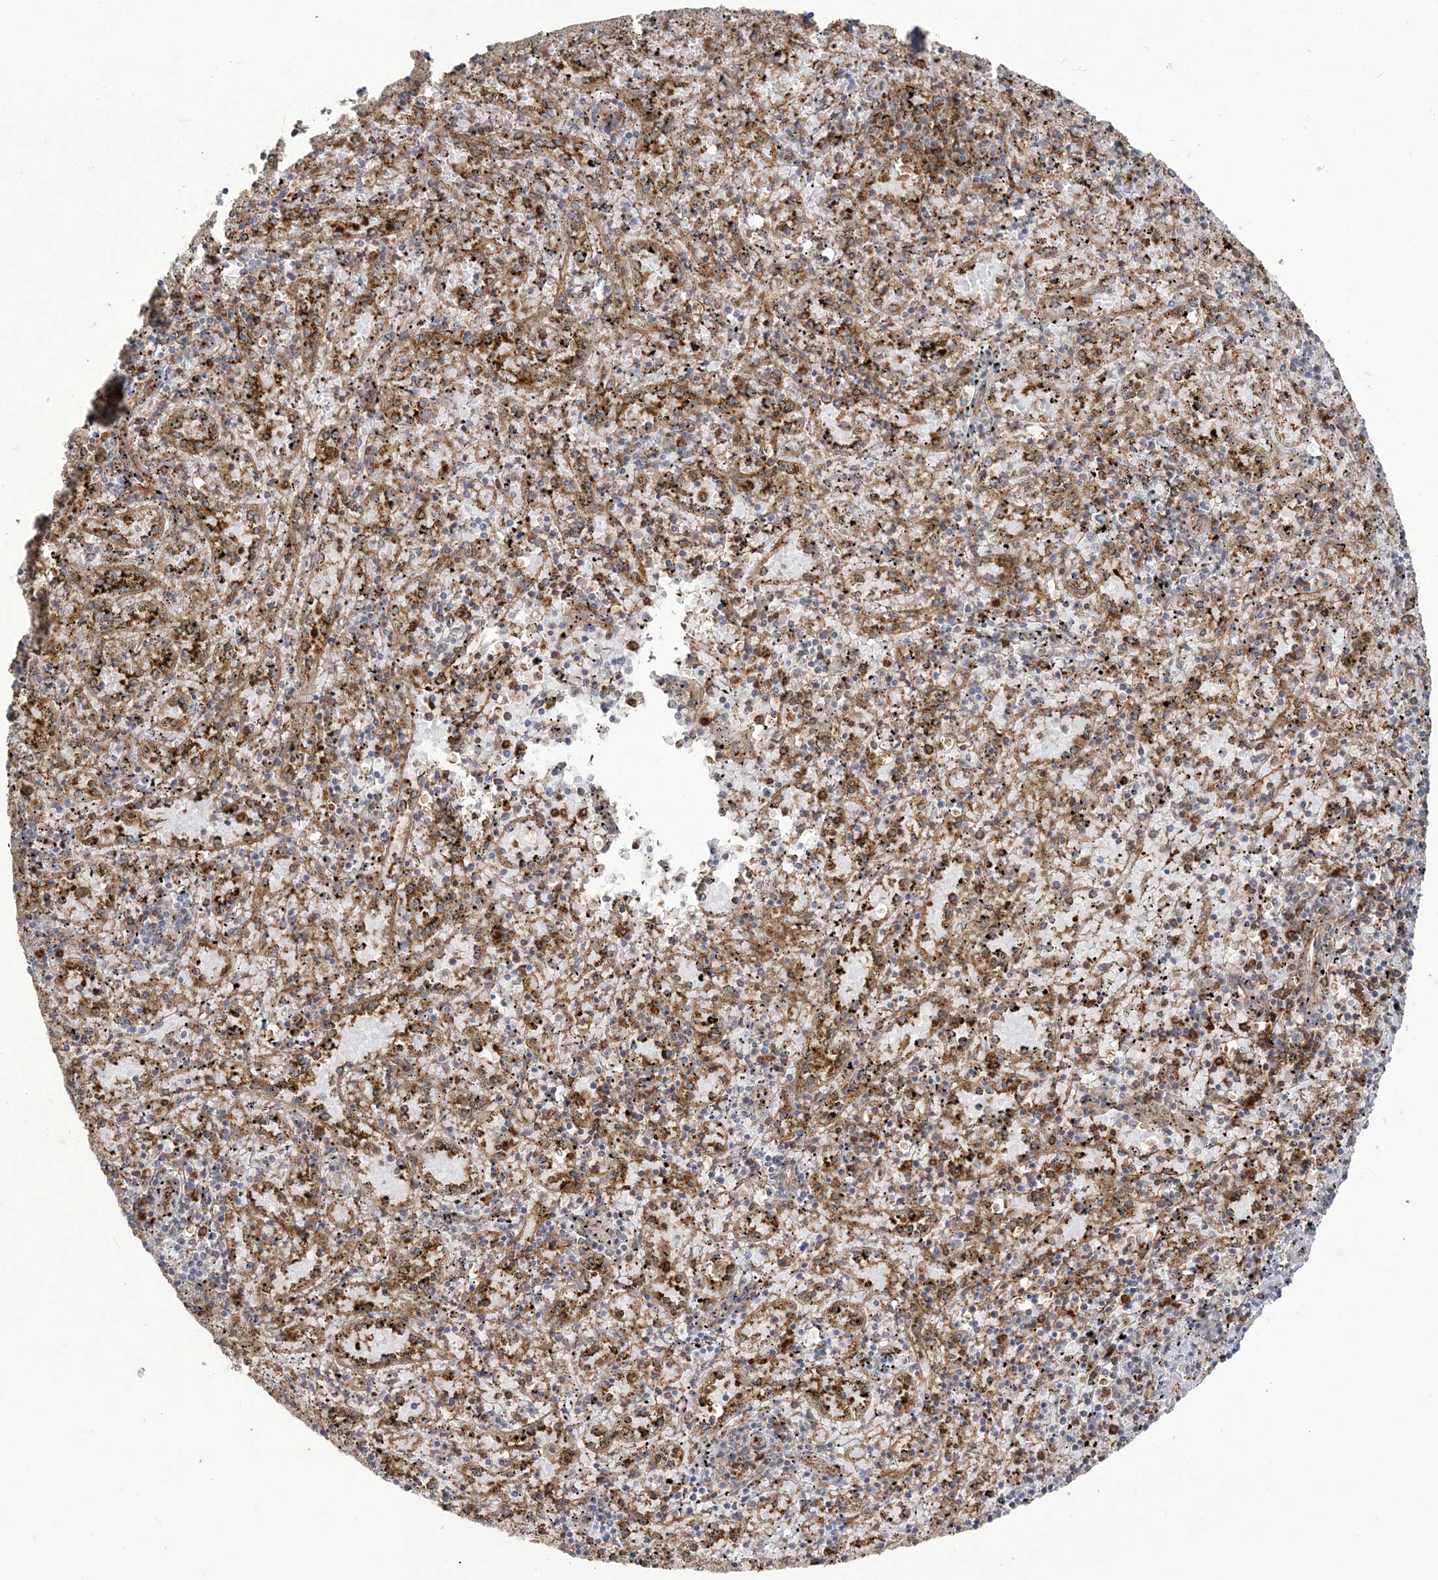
{"staining": {"intensity": "moderate", "quantity": ">75%", "location": "cytoplasmic/membranous"}, "tissue": "spleen", "cell_type": "Cells in red pulp", "image_type": "normal", "snomed": [{"axis": "morphology", "description": "Normal tissue, NOS"}, {"axis": "topography", "description": "Spleen"}], "caption": "Human spleen stained with a brown dye reveals moderate cytoplasmic/membranous positive staining in about >75% of cells in red pulp.", "gene": "DERL3", "patient": {"sex": "male", "age": 11}}